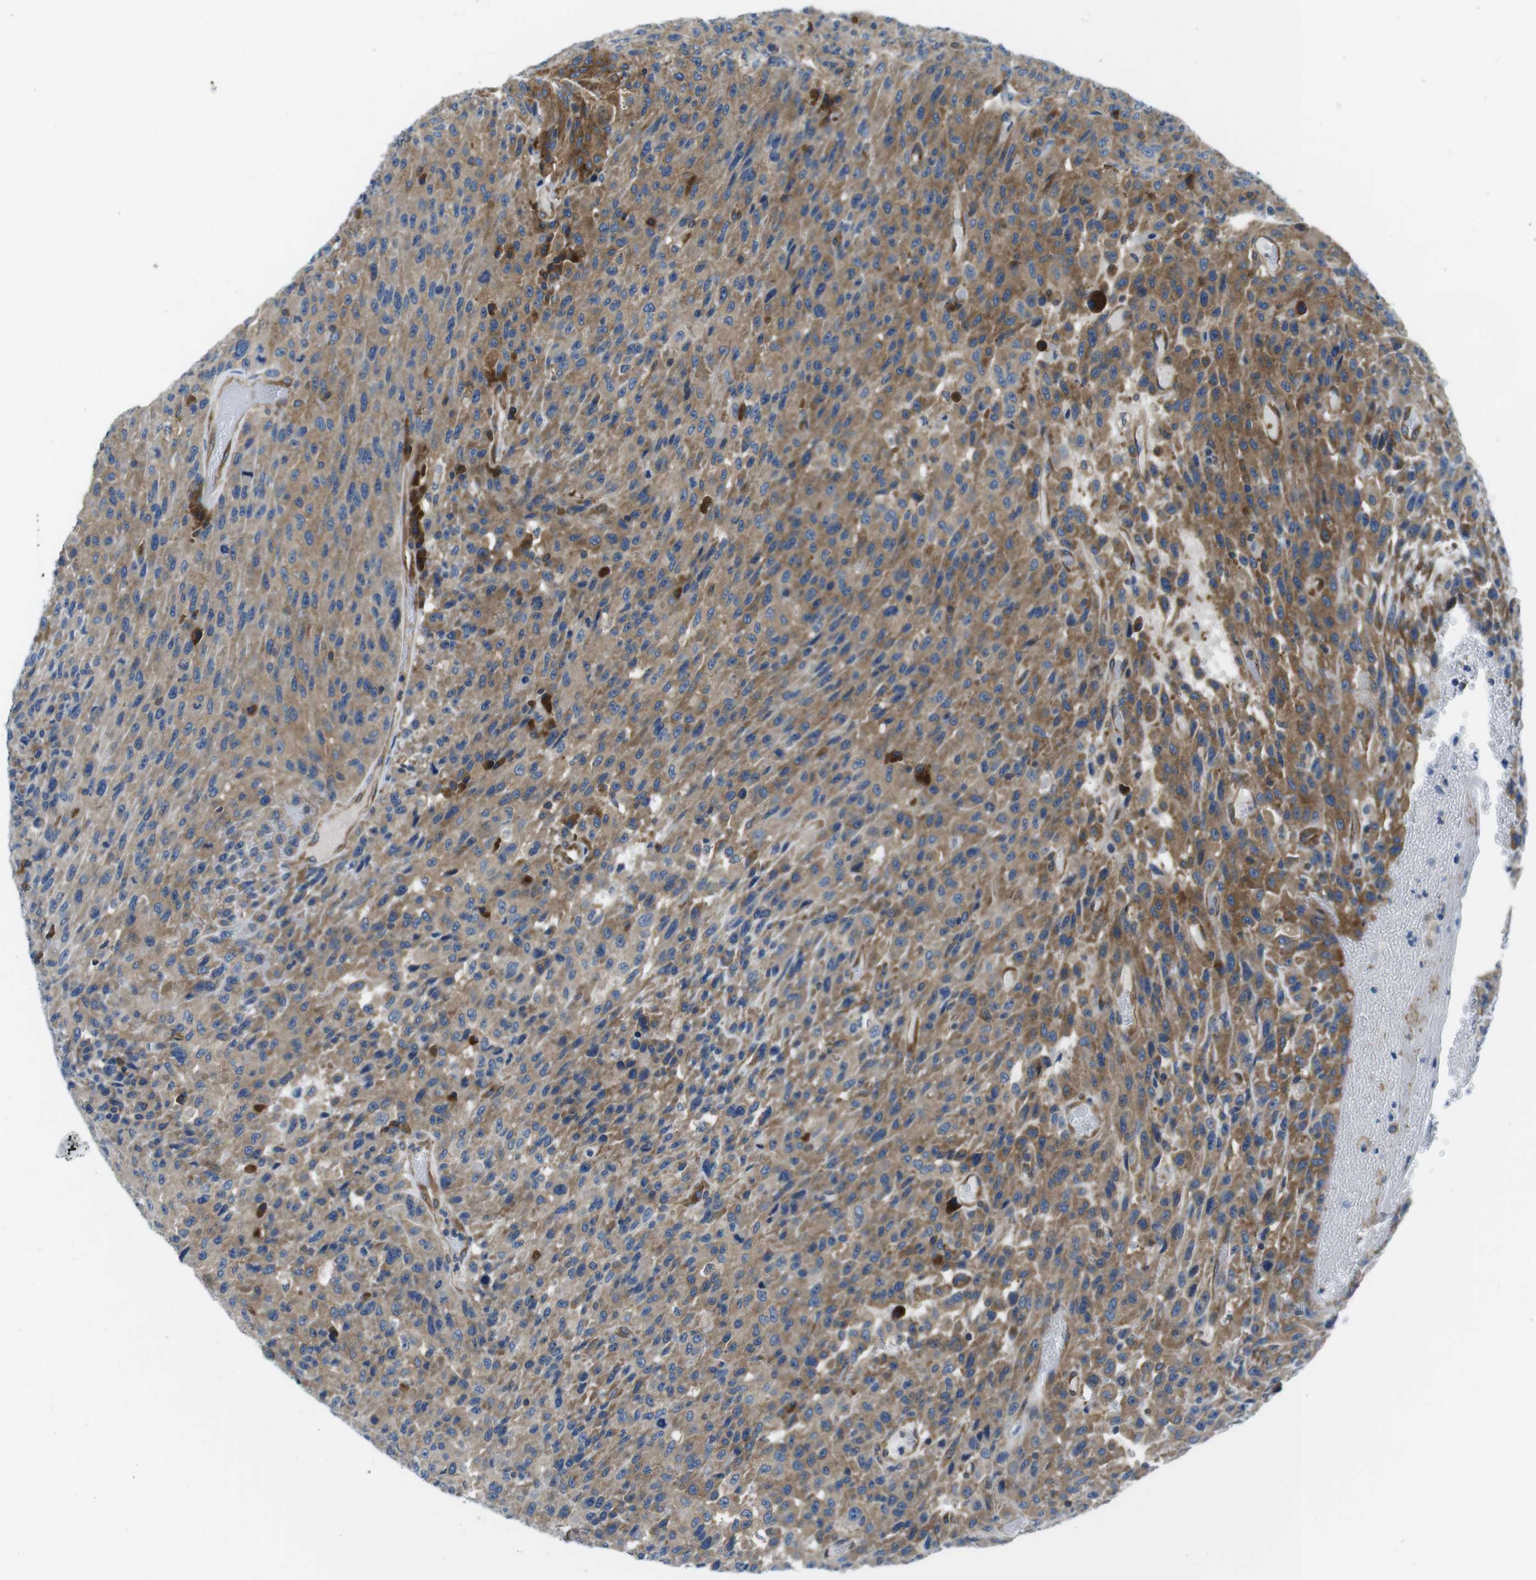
{"staining": {"intensity": "moderate", "quantity": ">75%", "location": "cytoplasmic/membranous"}, "tissue": "urothelial cancer", "cell_type": "Tumor cells", "image_type": "cancer", "snomed": [{"axis": "morphology", "description": "Urothelial carcinoma, High grade"}, {"axis": "topography", "description": "Urinary bladder"}], "caption": "High-grade urothelial carcinoma tissue demonstrates moderate cytoplasmic/membranous positivity in about >75% of tumor cells, visualized by immunohistochemistry.", "gene": "EIF2B5", "patient": {"sex": "male", "age": 66}}